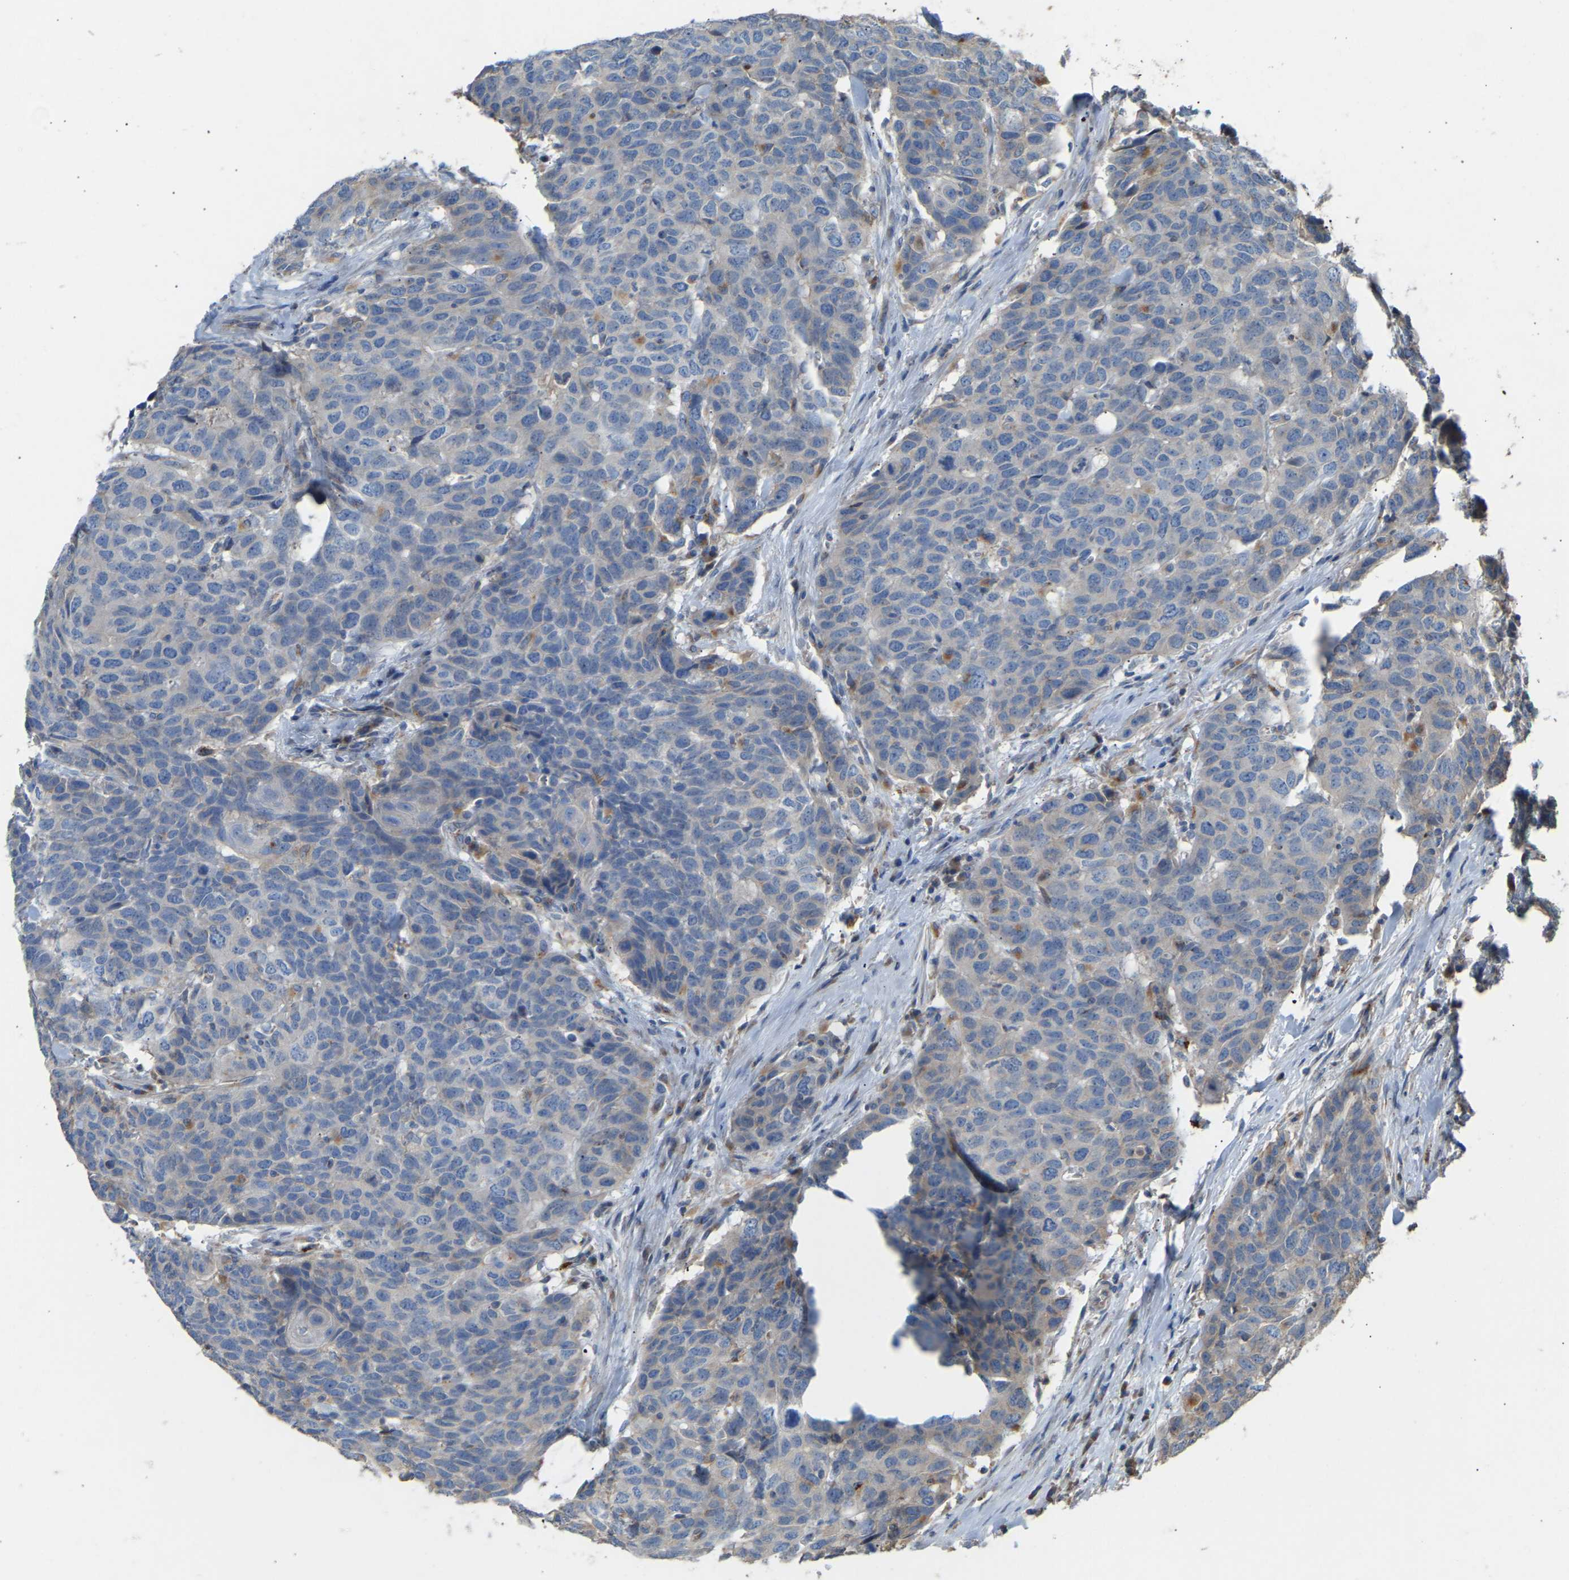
{"staining": {"intensity": "negative", "quantity": "none", "location": "none"}, "tissue": "head and neck cancer", "cell_type": "Tumor cells", "image_type": "cancer", "snomed": [{"axis": "morphology", "description": "Squamous cell carcinoma, NOS"}, {"axis": "topography", "description": "Head-Neck"}], "caption": "Tumor cells show no significant protein staining in head and neck cancer.", "gene": "RGP1", "patient": {"sex": "male", "age": 66}}